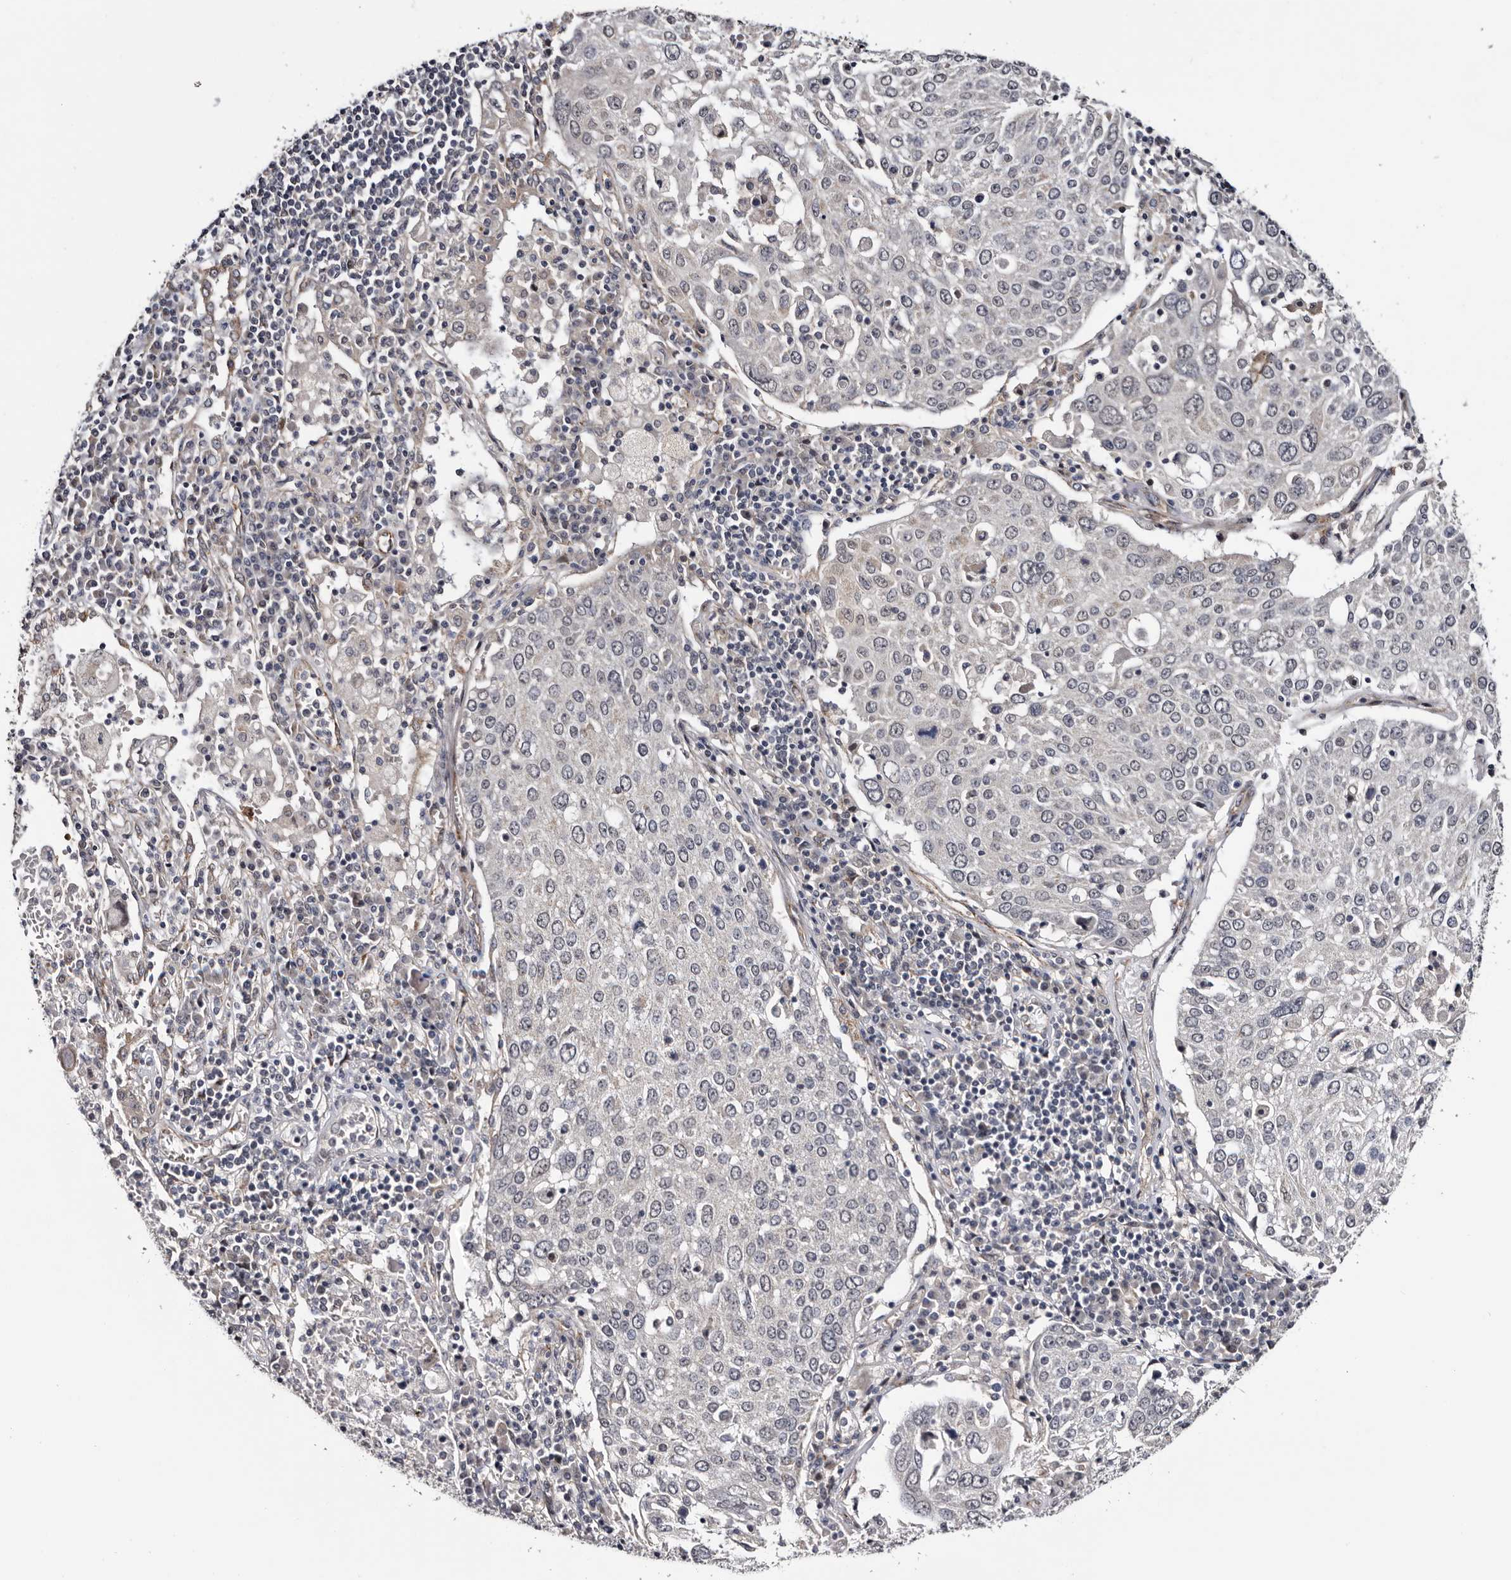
{"staining": {"intensity": "negative", "quantity": "none", "location": "none"}, "tissue": "lung cancer", "cell_type": "Tumor cells", "image_type": "cancer", "snomed": [{"axis": "morphology", "description": "Squamous cell carcinoma, NOS"}, {"axis": "topography", "description": "Lung"}], "caption": "Immunohistochemistry micrograph of neoplastic tissue: human squamous cell carcinoma (lung) stained with DAB (3,3'-diaminobenzidine) shows no significant protein positivity in tumor cells.", "gene": "ARMCX2", "patient": {"sex": "male", "age": 65}}